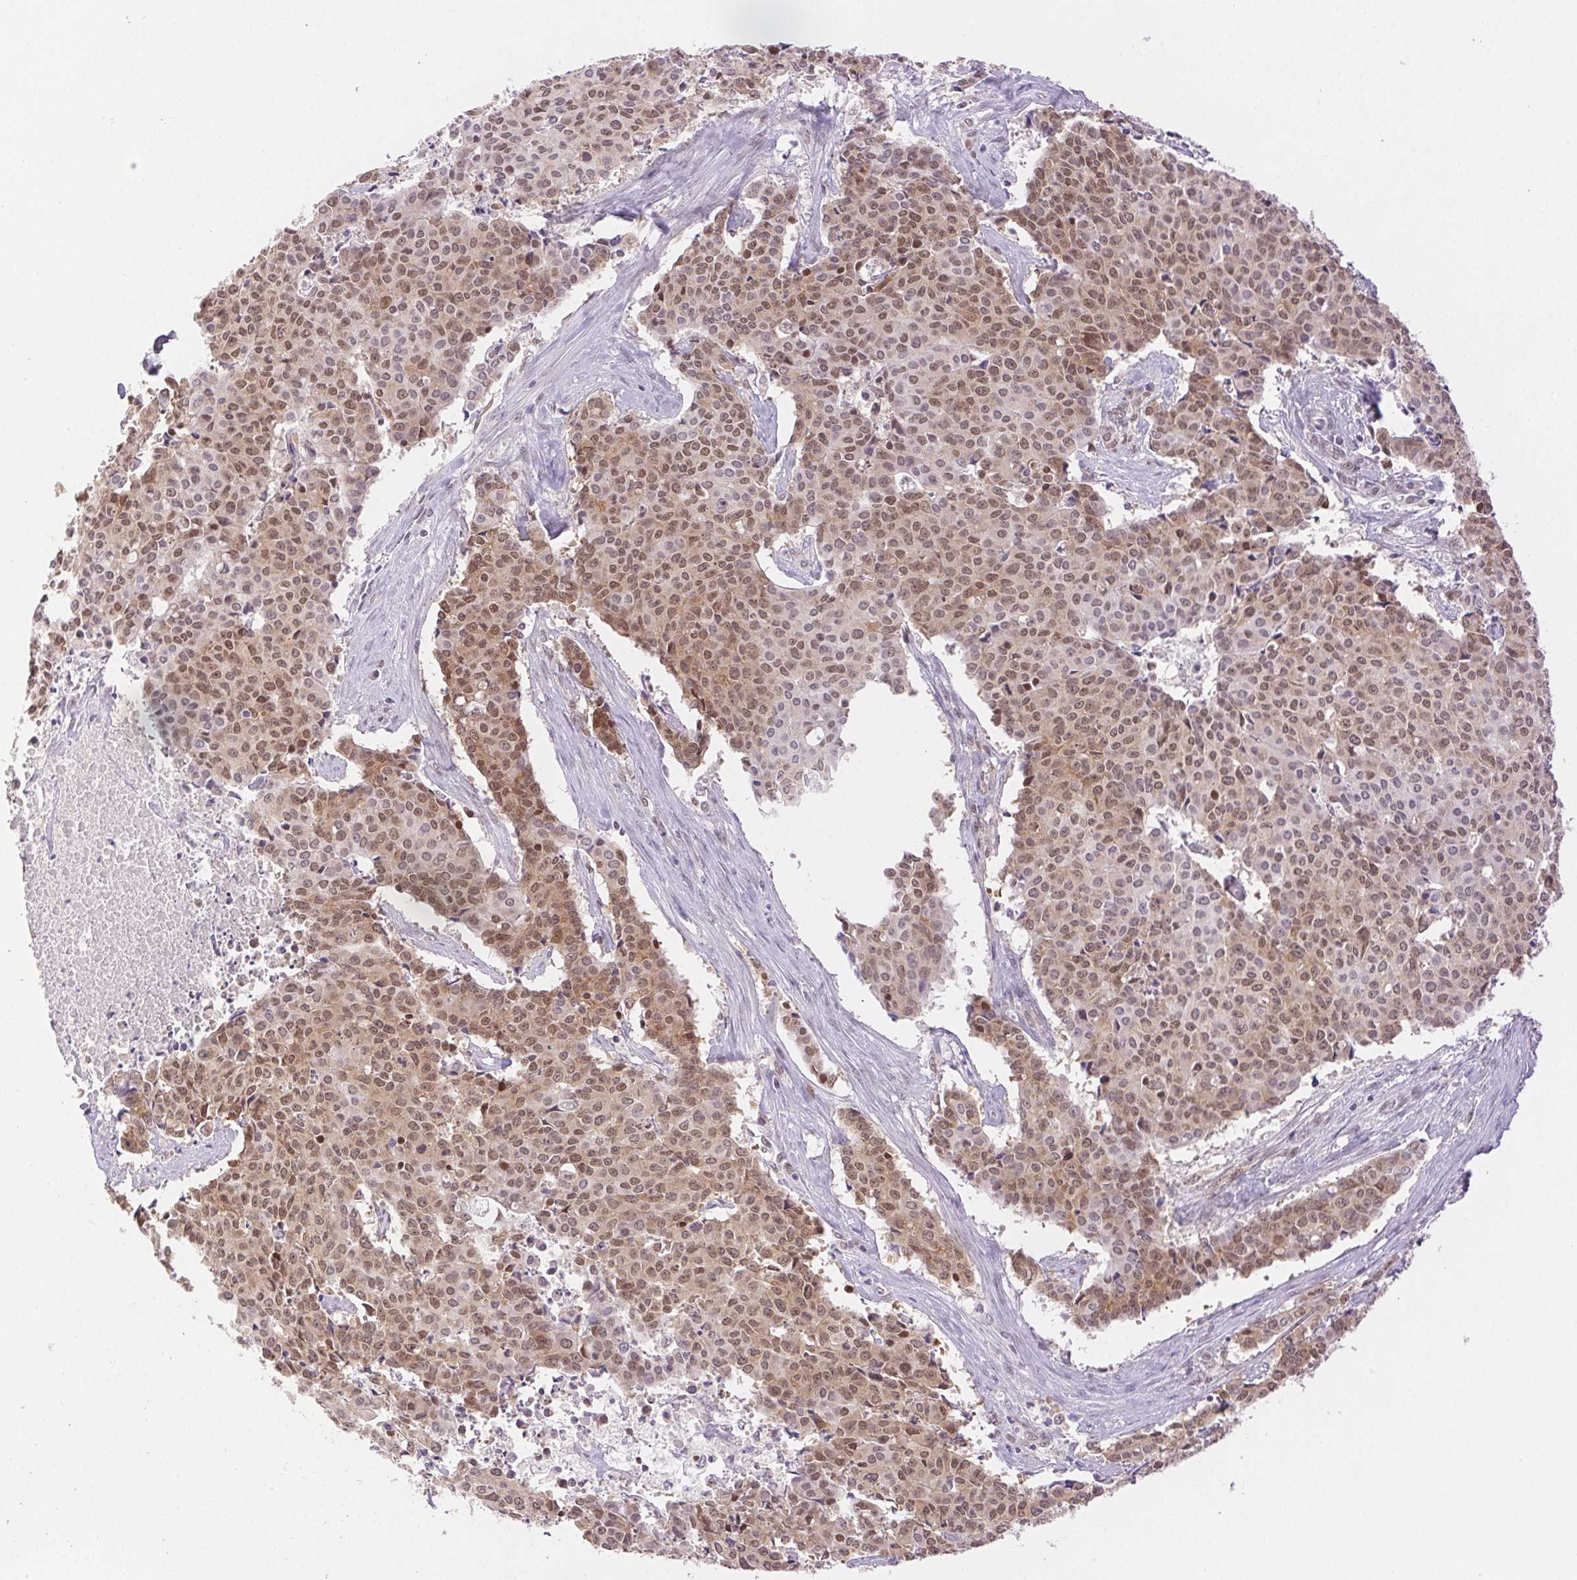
{"staining": {"intensity": "moderate", "quantity": ">75%", "location": "cytoplasmic/membranous,nuclear"}, "tissue": "cervical cancer", "cell_type": "Tumor cells", "image_type": "cancer", "snomed": [{"axis": "morphology", "description": "Squamous cell carcinoma, NOS"}, {"axis": "topography", "description": "Cervix"}], "caption": "Moderate cytoplasmic/membranous and nuclear staining is appreciated in about >75% of tumor cells in cervical squamous cell carcinoma.", "gene": "H2AZ2", "patient": {"sex": "female", "age": 28}}